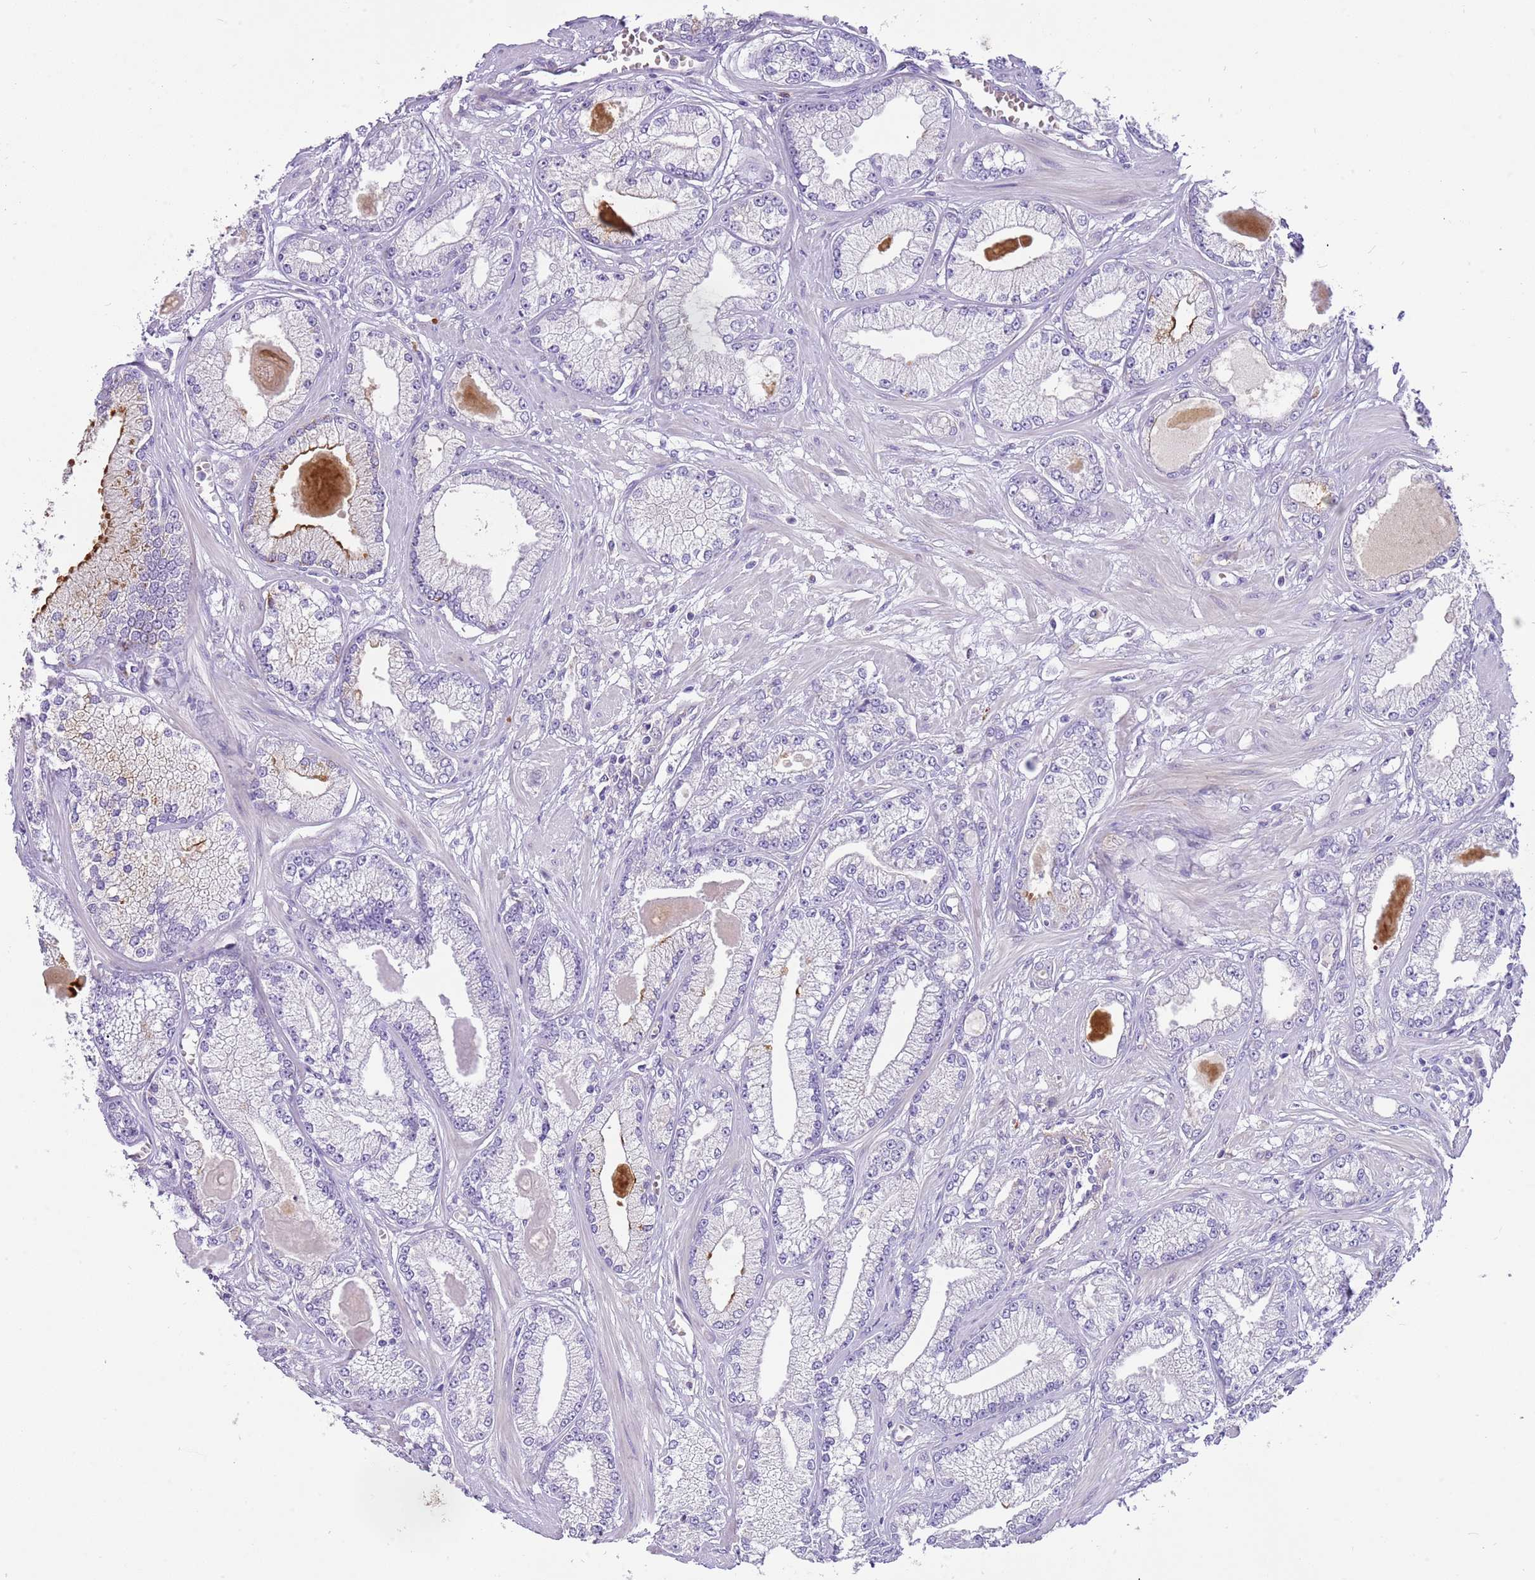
{"staining": {"intensity": "negative", "quantity": "none", "location": "none"}, "tissue": "prostate cancer", "cell_type": "Tumor cells", "image_type": "cancer", "snomed": [{"axis": "morphology", "description": "Adenocarcinoma, Low grade"}, {"axis": "topography", "description": "Prostate"}], "caption": "There is no significant positivity in tumor cells of prostate cancer (adenocarcinoma (low-grade)).", "gene": "RFK", "patient": {"sex": "male", "age": 64}}